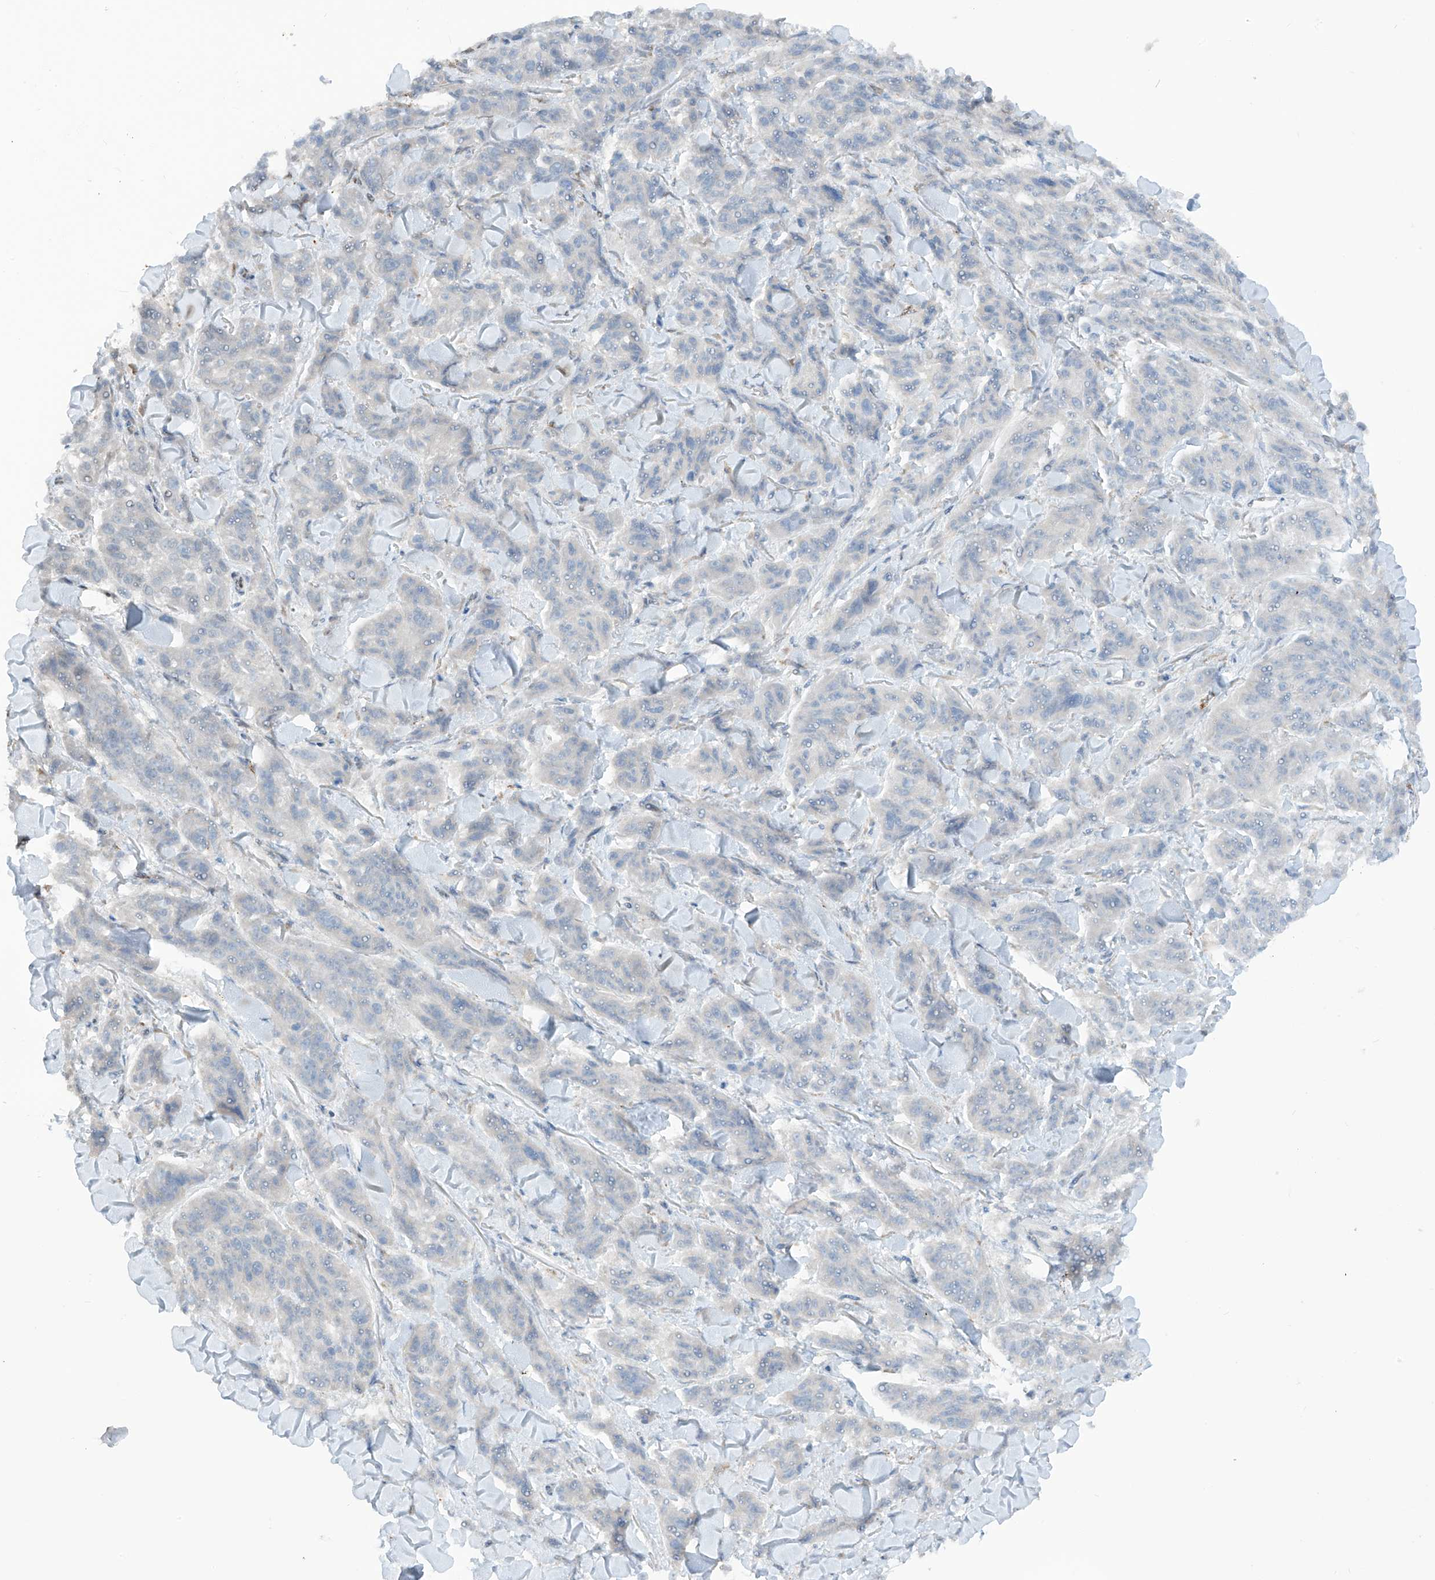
{"staining": {"intensity": "negative", "quantity": "none", "location": "none"}, "tissue": "melanoma", "cell_type": "Tumor cells", "image_type": "cancer", "snomed": [{"axis": "morphology", "description": "Malignant melanoma, NOS"}, {"axis": "topography", "description": "Skin"}], "caption": "There is no significant positivity in tumor cells of melanoma. (DAB immunohistochemistry (IHC) with hematoxylin counter stain).", "gene": "PM20D2", "patient": {"sex": "male", "age": 53}}